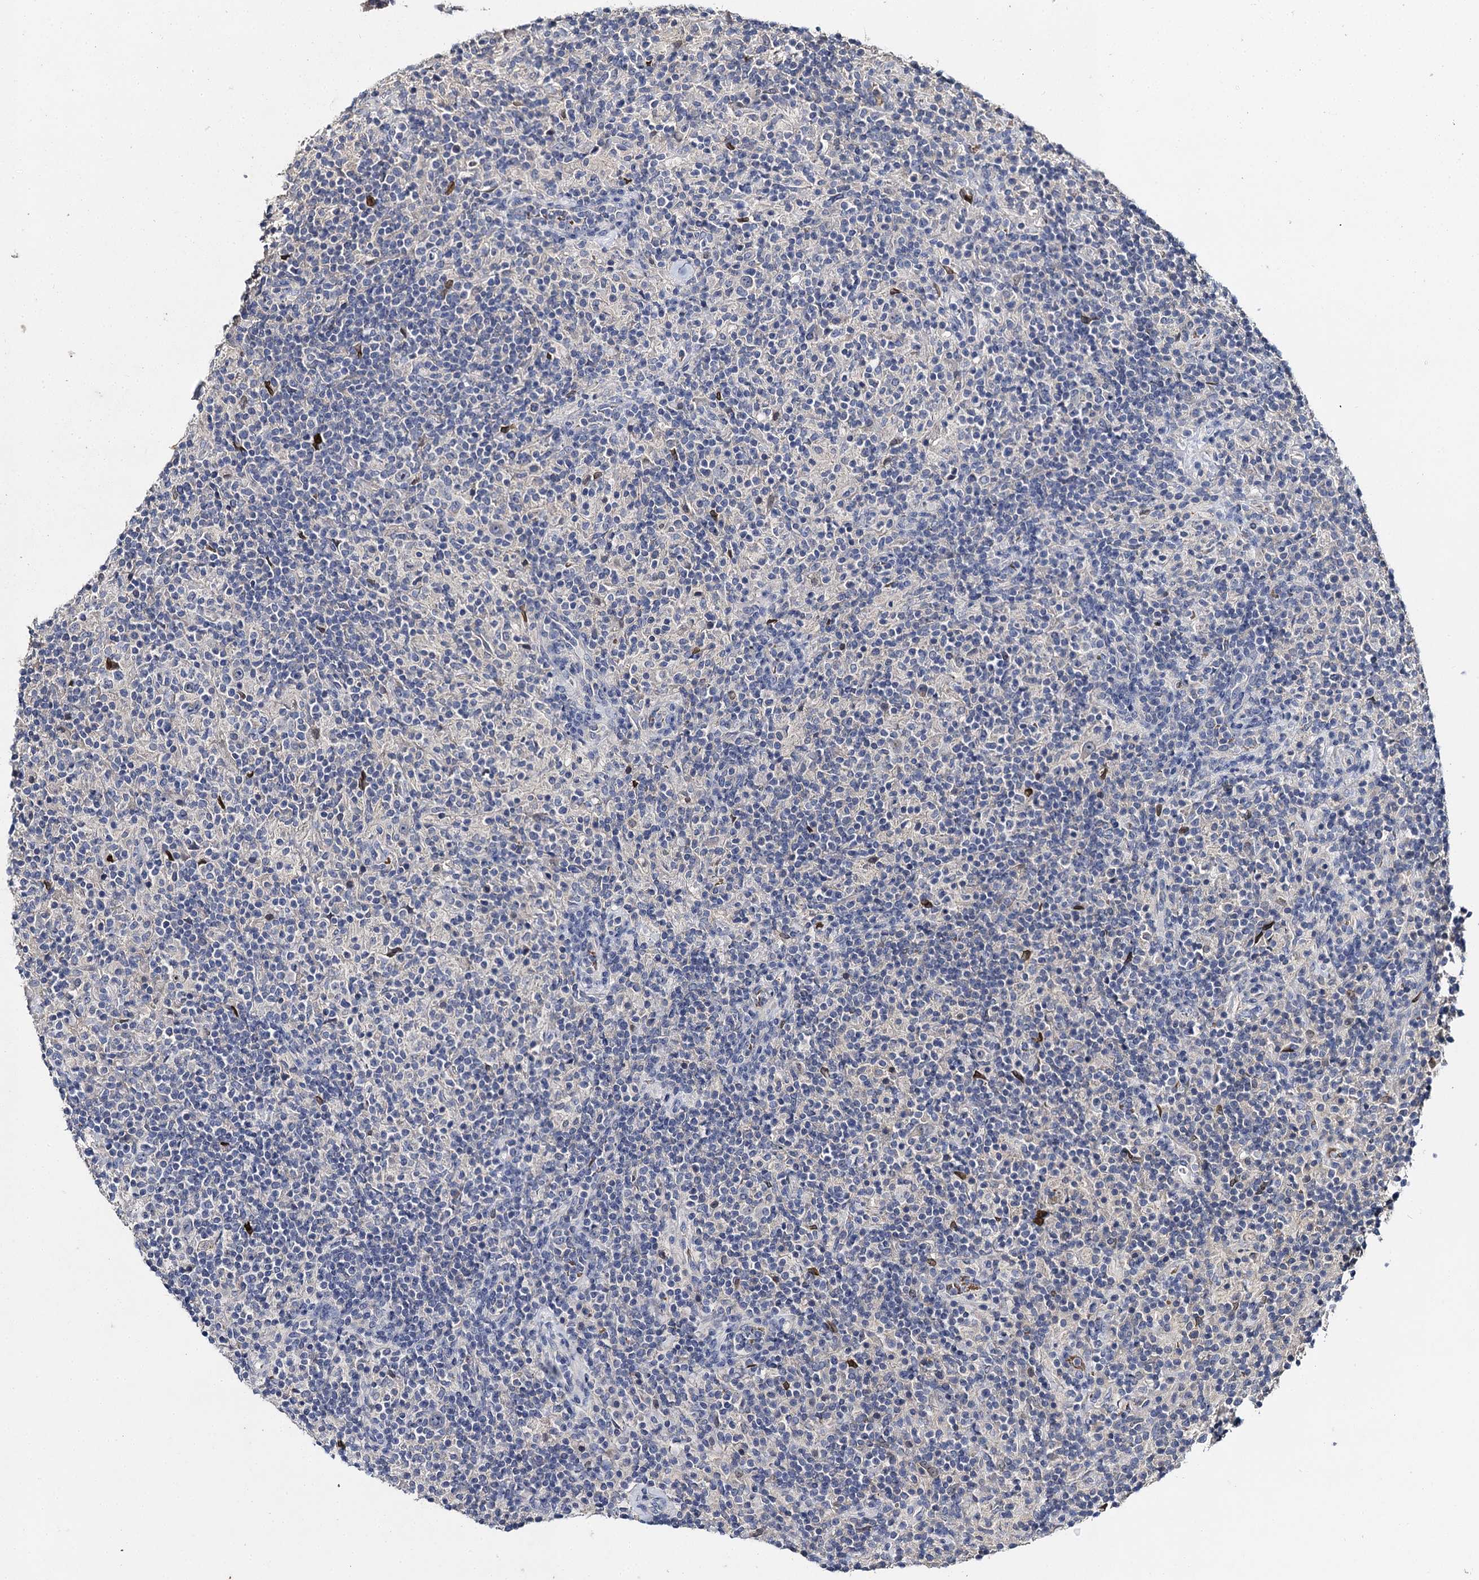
{"staining": {"intensity": "negative", "quantity": "none", "location": "none"}, "tissue": "lymphoma", "cell_type": "Tumor cells", "image_type": "cancer", "snomed": [{"axis": "morphology", "description": "Hodgkin's disease, NOS"}, {"axis": "topography", "description": "Lymph node"}], "caption": "Human lymphoma stained for a protein using immunohistochemistry (IHC) displays no positivity in tumor cells.", "gene": "SLC11A2", "patient": {"sex": "male", "age": 70}}